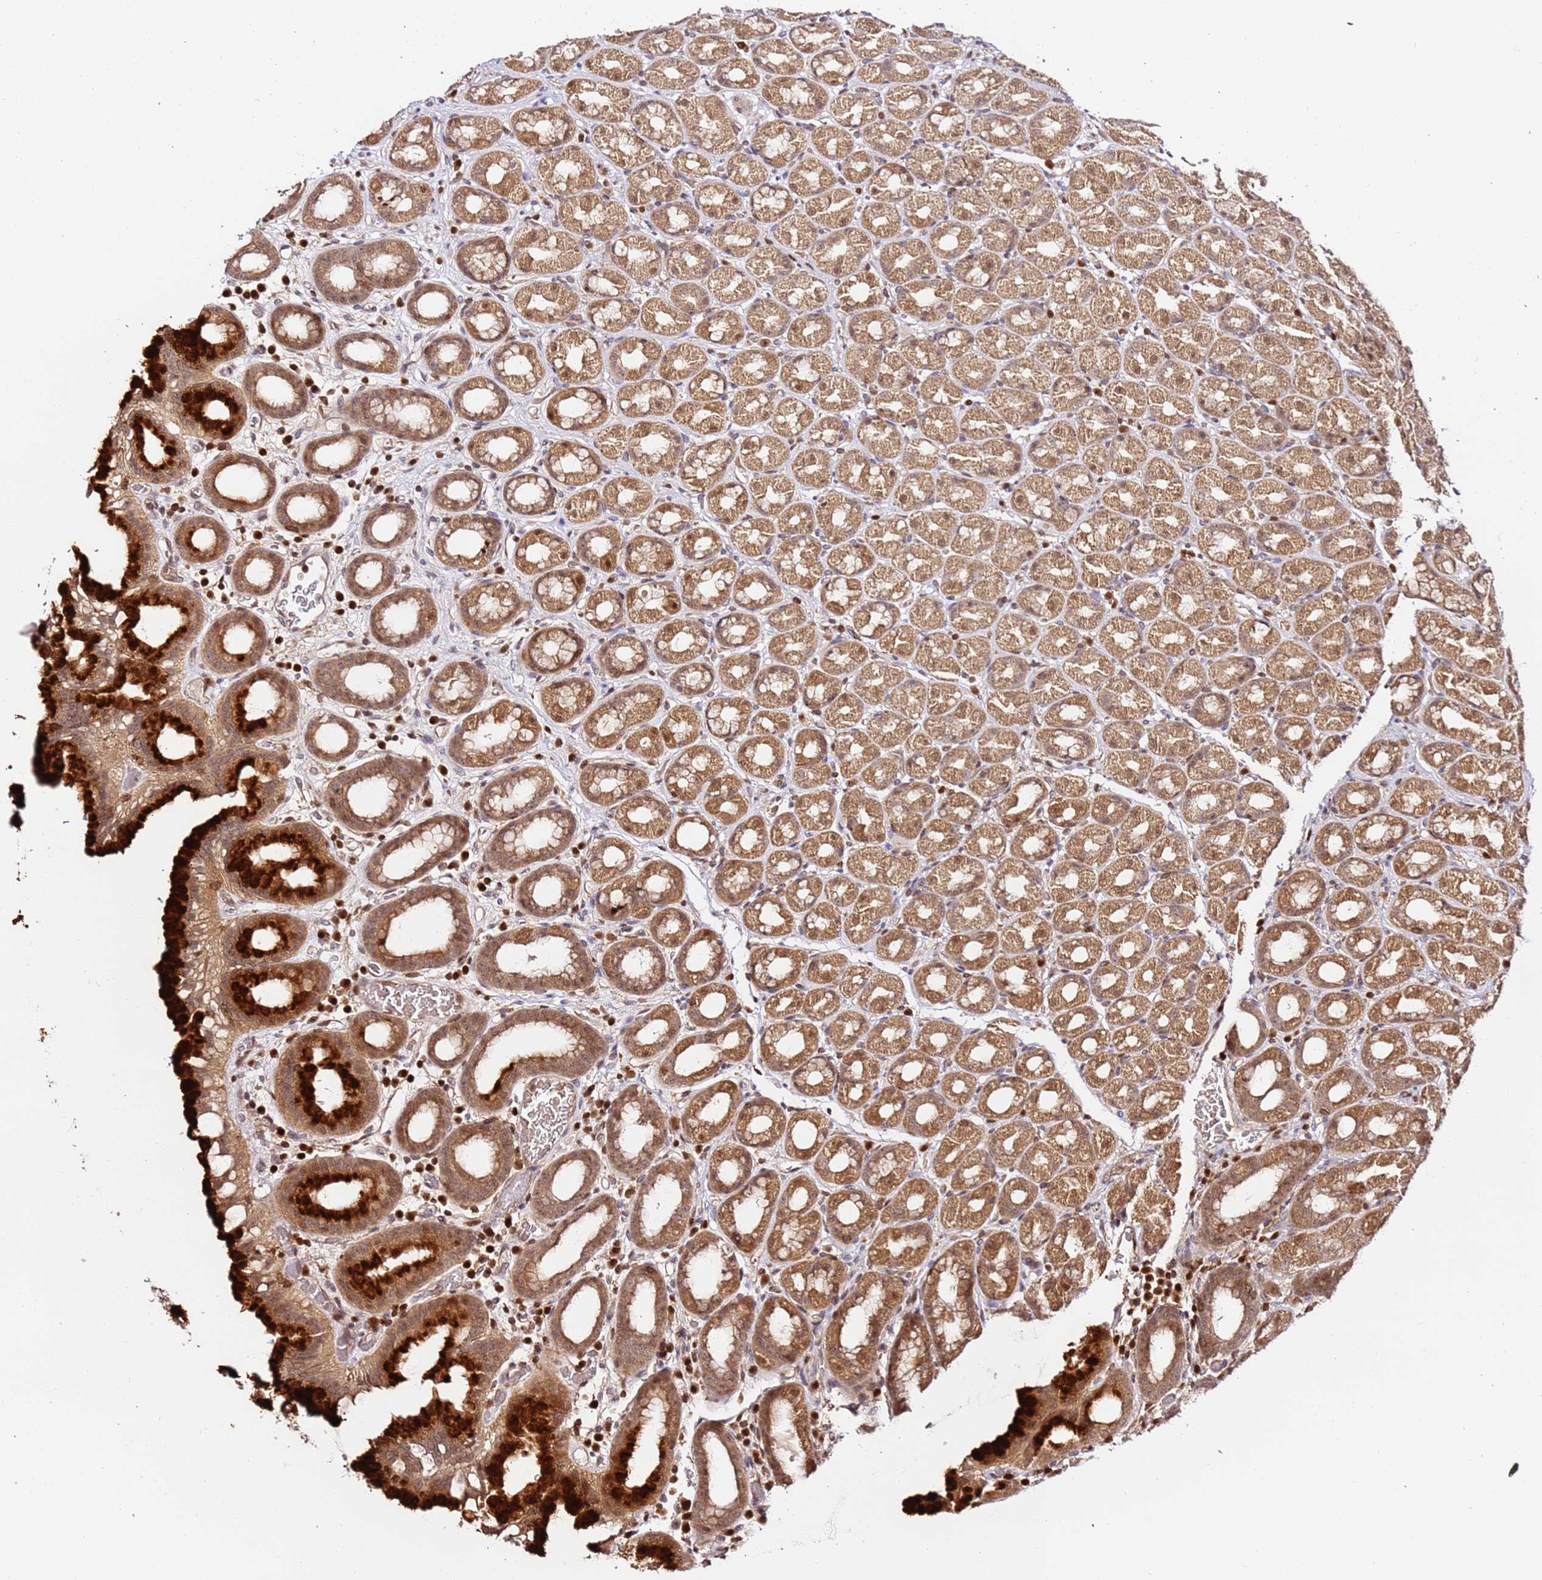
{"staining": {"intensity": "strong", "quantity": ">75%", "location": "cytoplasmic/membranous"}, "tissue": "stomach", "cell_type": "Glandular cells", "image_type": "normal", "snomed": [{"axis": "morphology", "description": "Normal tissue, NOS"}, {"axis": "topography", "description": "Stomach, upper"}], "caption": "Immunohistochemical staining of normal human stomach shows strong cytoplasmic/membranous protein staining in approximately >75% of glandular cells.", "gene": "OR5V1", "patient": {"sex": "male", "age": 68}}